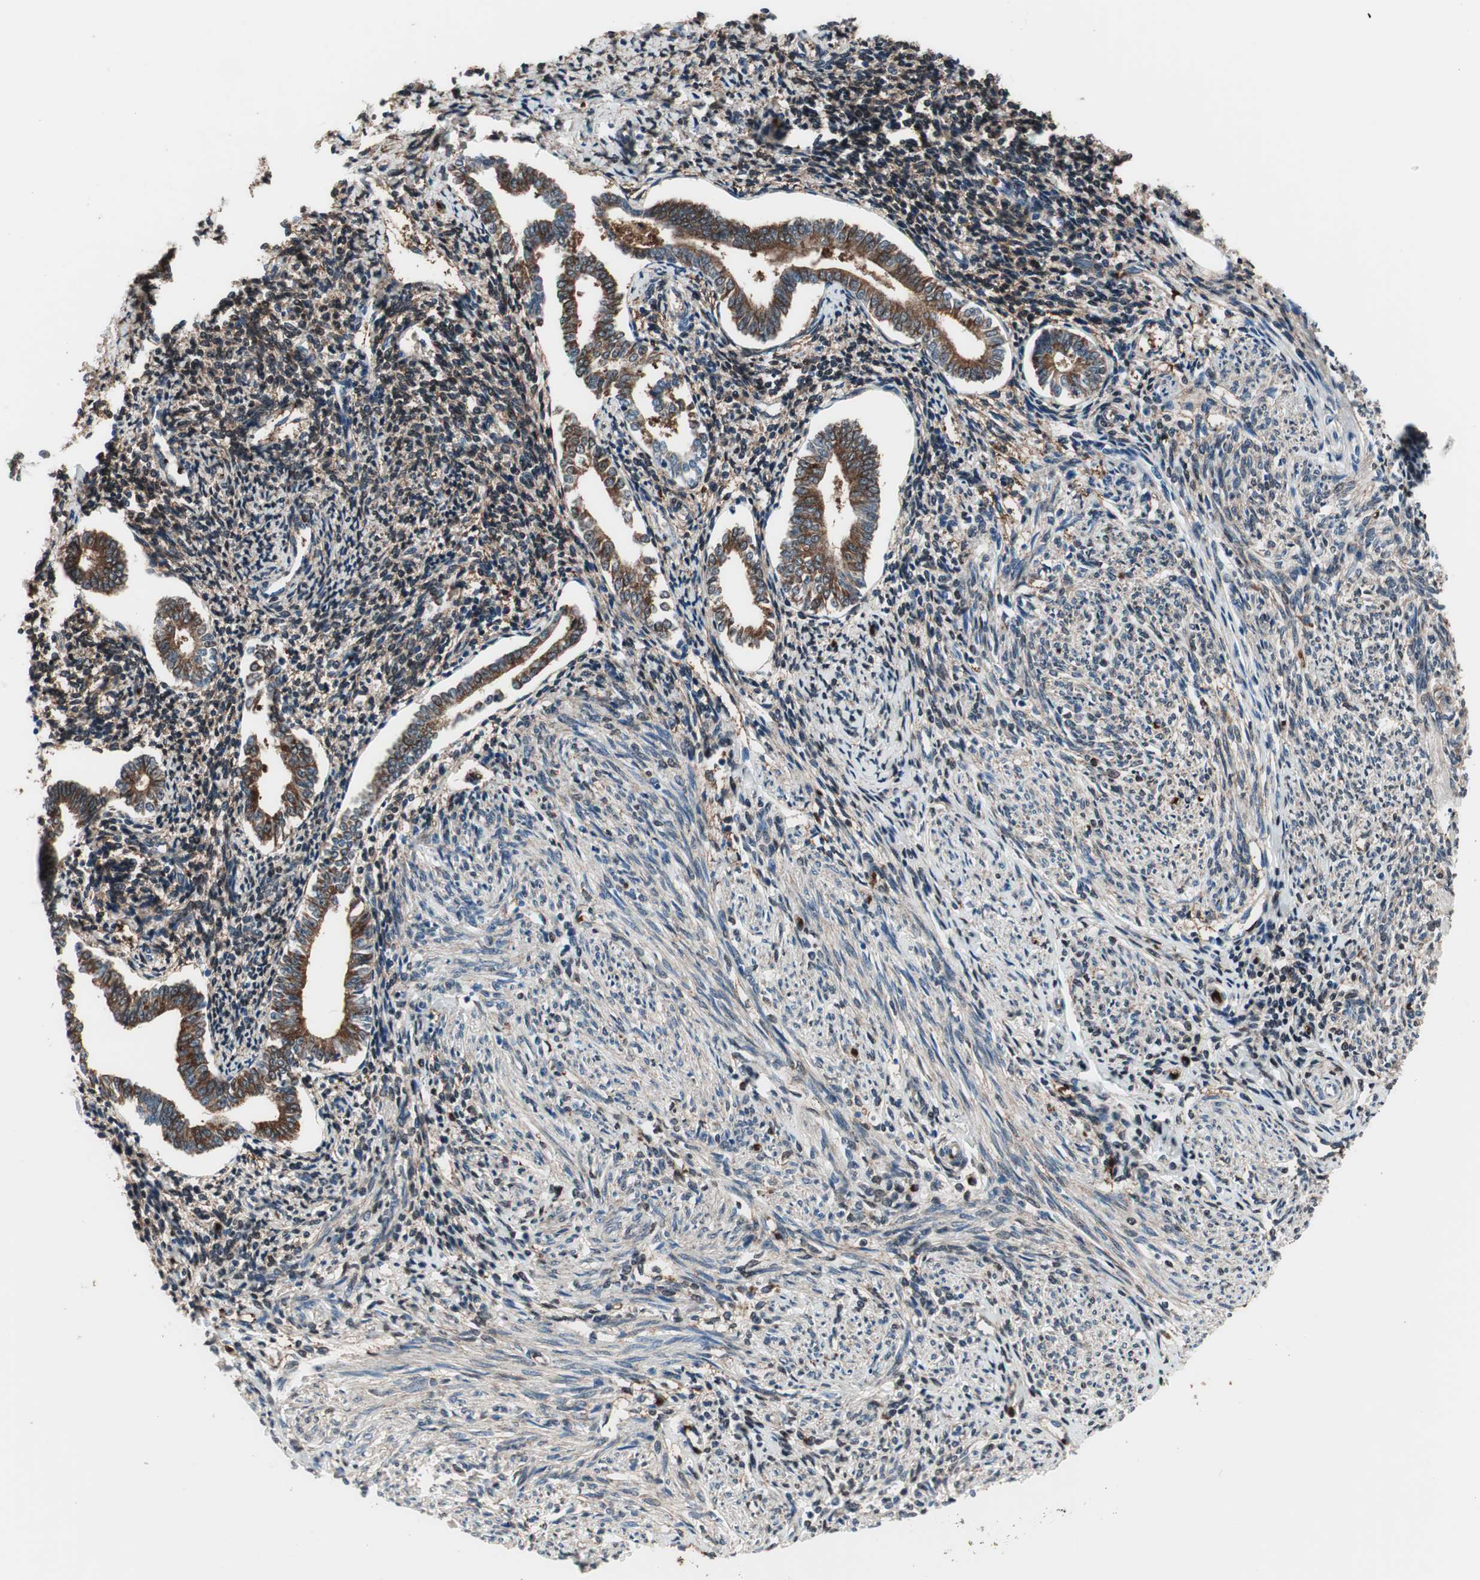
{"staining": {"intensity": "moderate", "quantity": ">75%", "location": "cytoplasmic/membranous,nuclear"}, "tissue": "endometrium", "cell_type": "Cells in endometrial stroma", "image_type": "normal", "snomed": [{"axis": "morphology", "description": "Normal tissue, NOS"}, {"axis": "topography", "description": "Endometrium"}], "caption": "Cells in endometrial stroma reveal moderate cytoplasmic/membranous,nuclear expression in about >75% of cells in normal endometrium.", "gene": "PRDX2", "patient": {"sex": "female", "age": 51}}